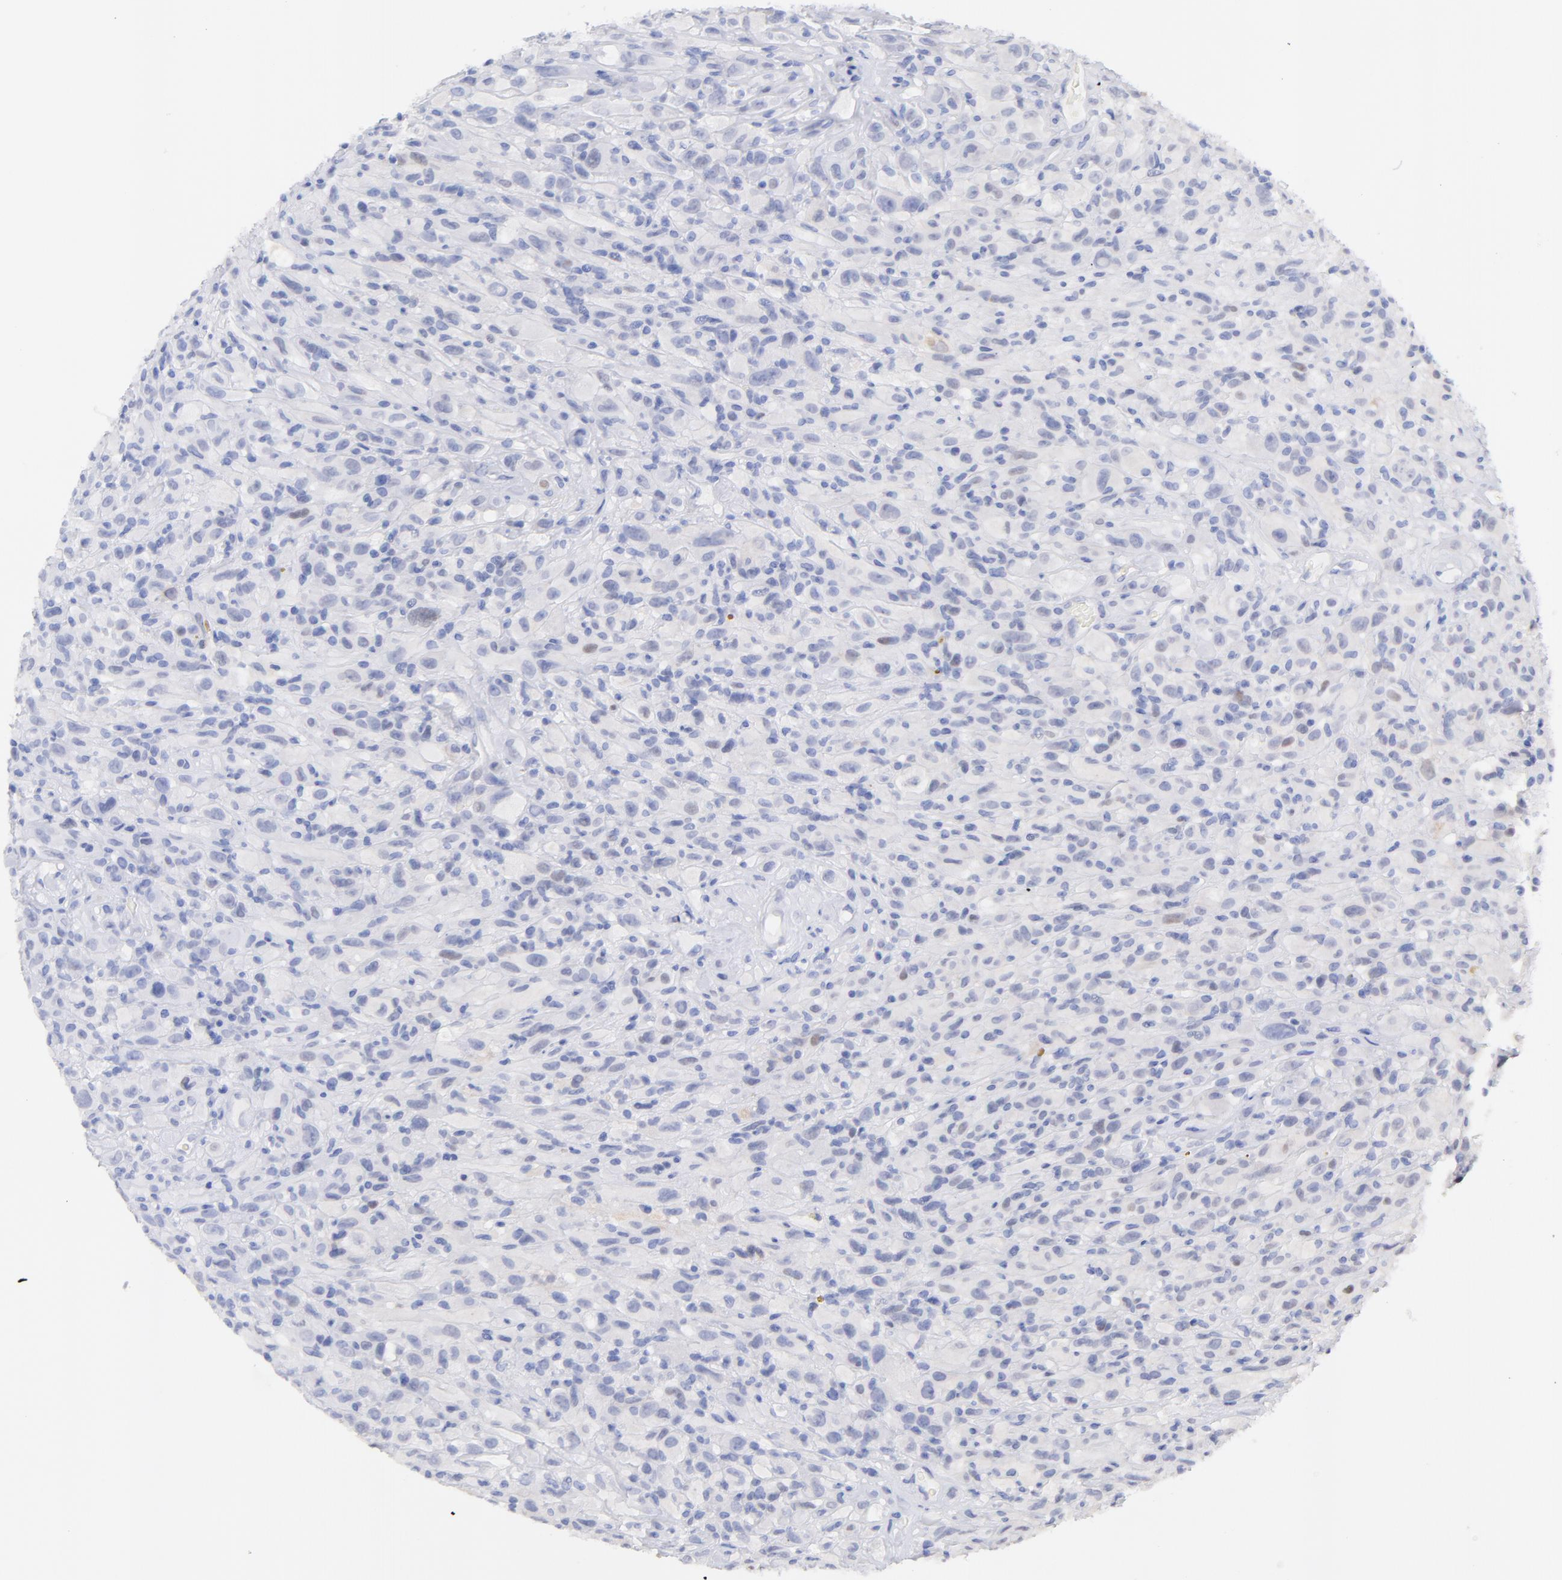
{"staining": {"intensity": "weak", "quantity": "<25%", "location": "cytoplasmic/membranous"}, "tissue": "glioma", "cell_type": "Tumor cells", "image_type": "cancer", "snomed": [{"axis": "morphology", "description": "Glioma, malignant, High grade"}, {"axis": "topography", "description": "Brain"}], "caption": "A photomicrograph of malignant high-grade glioma stained for a protein demonstrates no brown staining in tumor cells.", "gene": "CFAP57", "patient": {"sex": "male", "age": 48}}